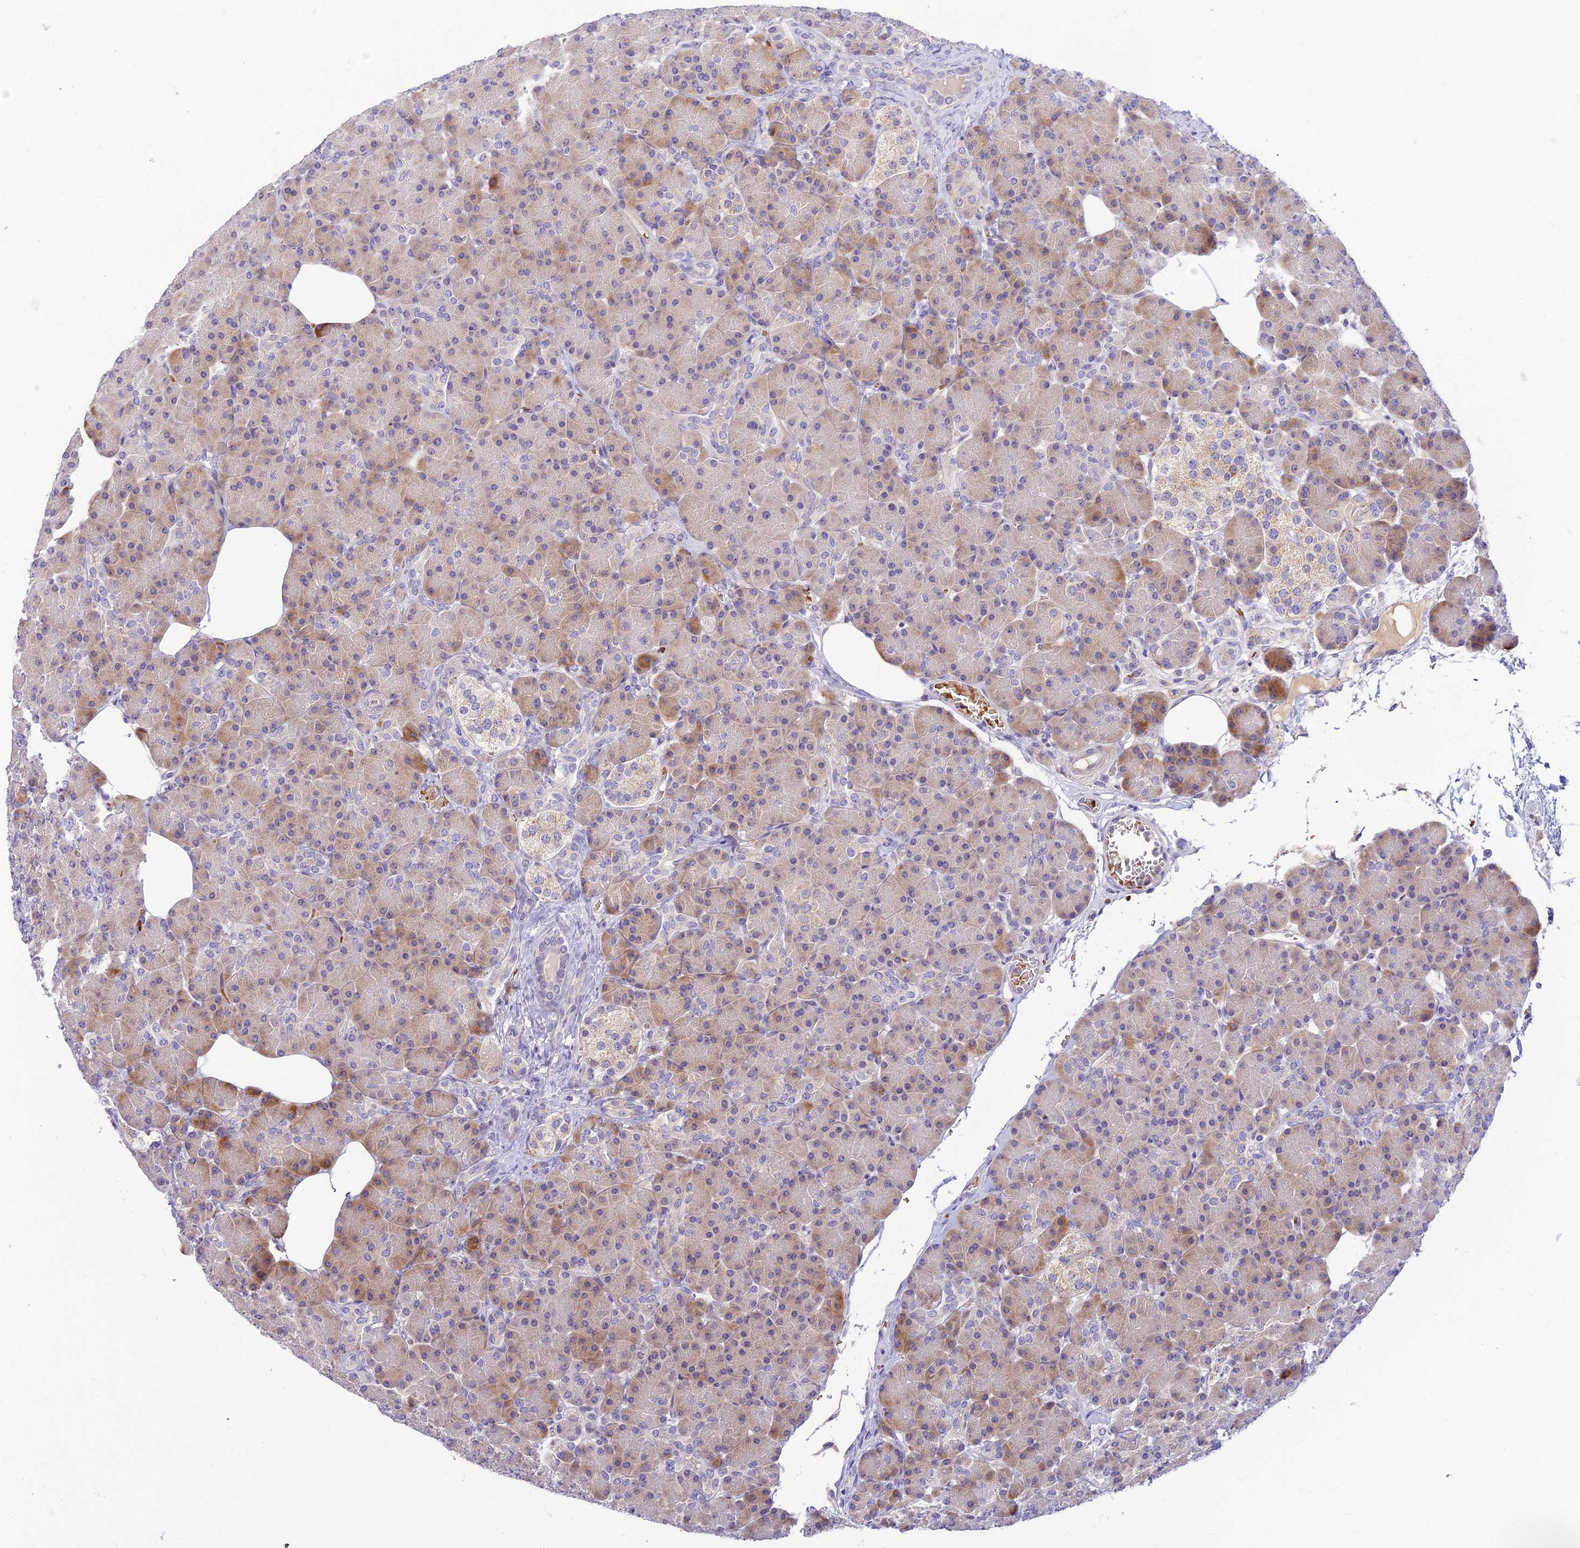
{"staining": {"intensity": "moderate", "quantity": "<25%", "location": "cytoplasmic/membranous"}, "tissue": "pancreas", "cell_type": "Exocrine glandular cells", "image_type": "normal", "snomed": [{"axis": "morphology", "description": "Normal tissue, NOS"}, {"axis": "topography", "description": "Pancreas"}], "caption": "About <25% of exocrine glandular cells in unremarkable pancreas exhibit moderate cytoplasmic/membranous protein positivity as visualized by brown immunohistochemical staining.", "gene": "CLIP4", "patient": {"sex": "female", "age": 43}}